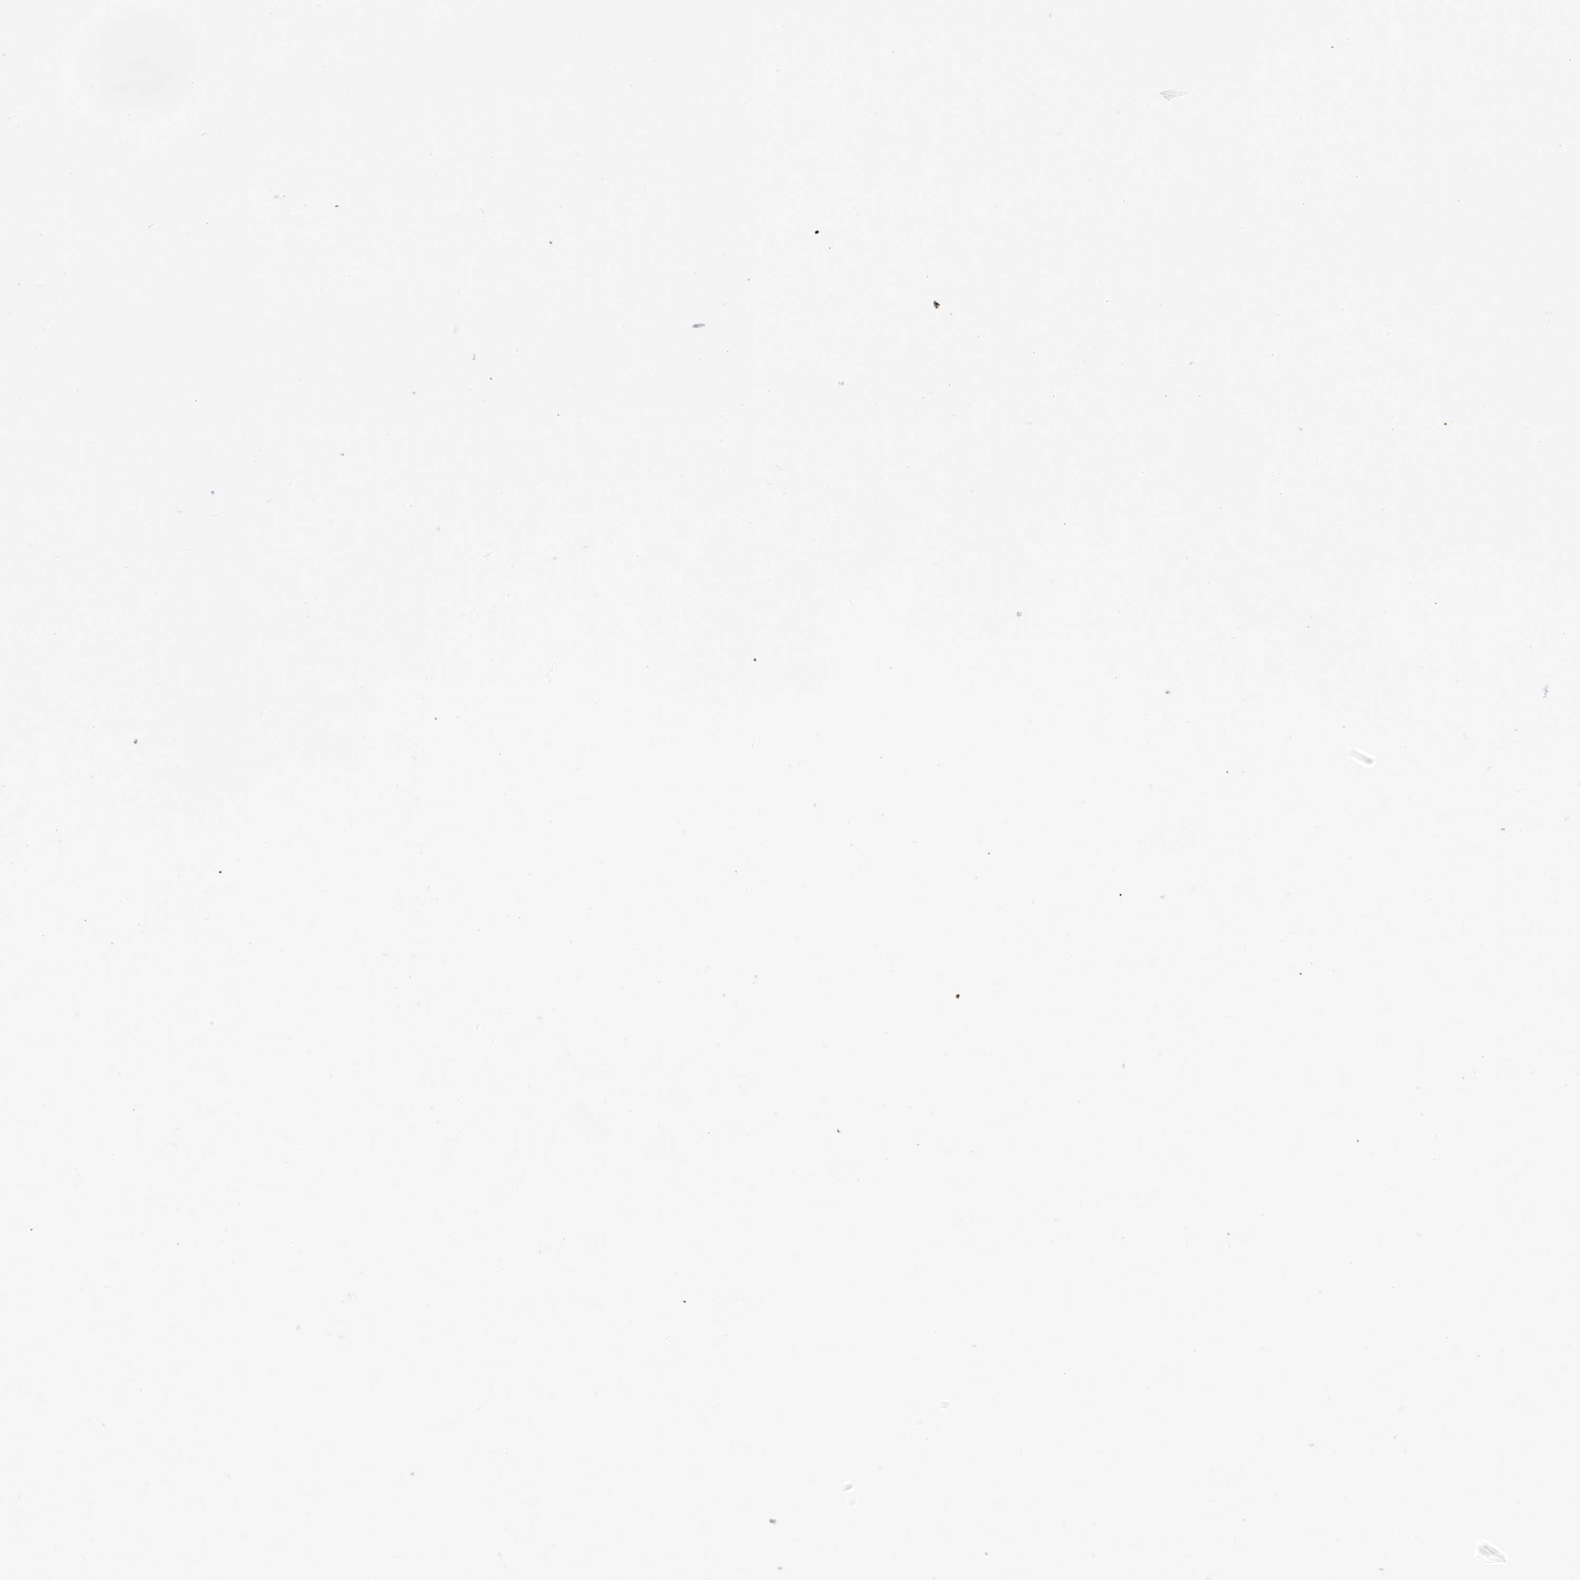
{"staining": {"intensity": "moderate", "quantity": ">75%", "location": "nuclear"}, "tissue": "urothelial cancer", "cell_type": "Tumor cells", "image_type": "cancer", "snomed": [{"axis": "morphology", "description": "Urothelial carcinoma, High grade"}, {"axis": "topography", "description": "Urinary bladder"}], "caption": "A micrograph of human urothelial carcinoma (high-grade) stained for a protein demonstrates moderate nuclear brown staining in tumor cells.", "gene": "DBR1", "patient": {"sex": "female", "age": 82}}